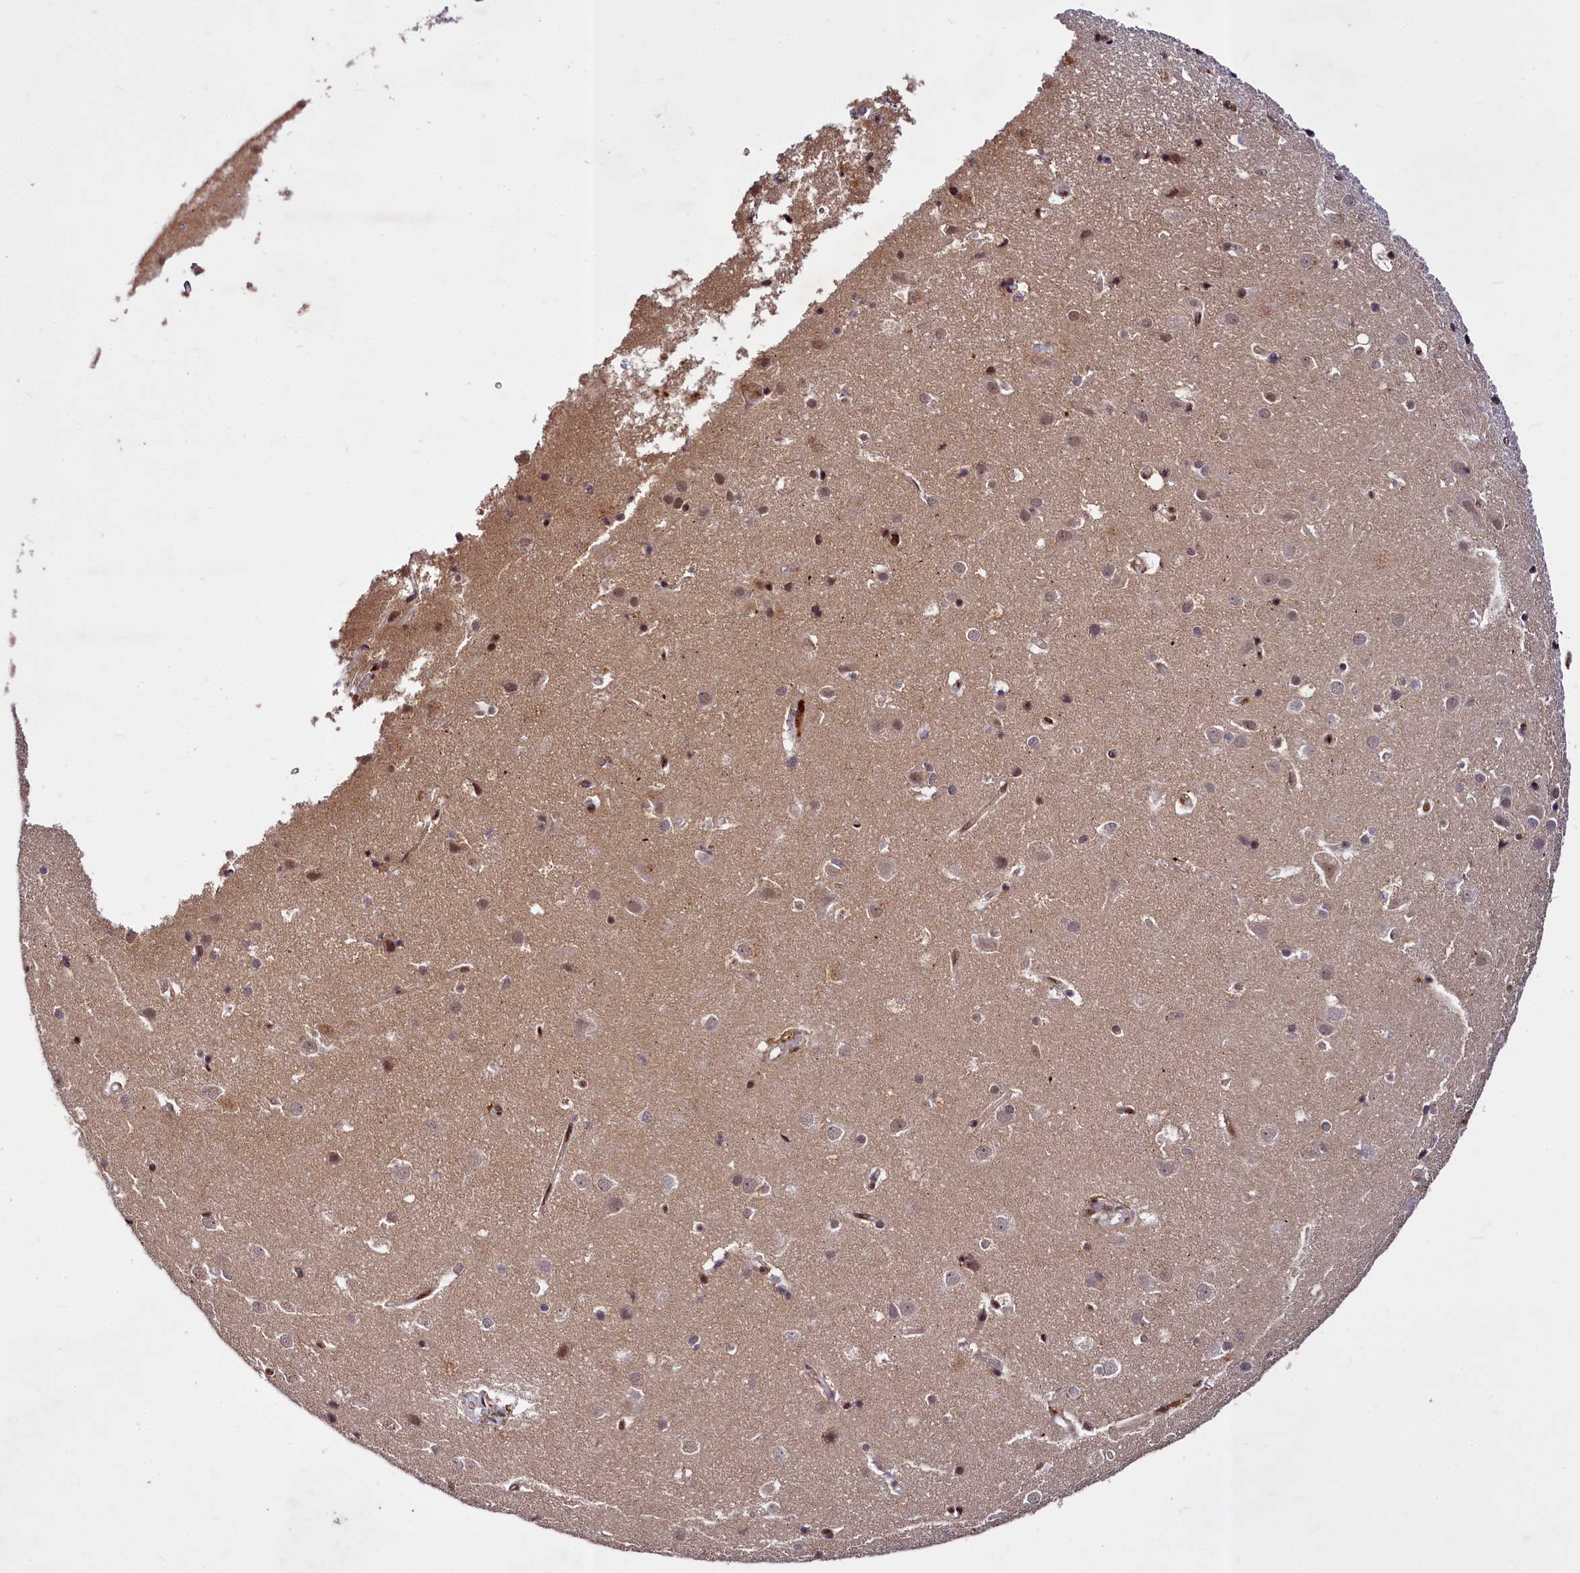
{"staining": {"intensity": "moderate", "quantity": ">75%", "location": "nuclear"}, "tissue": "cerebral cortex", "cell_type": "Endothelial cells", "image_type": "normal", "snomed": [{"axis": "morphology", "description": "Normal tissue, NOS"}, {"axis": "topography", "description": "Cerebral cortex"}], "caption": "Cerebral cortex stained with immunohistochemistry displays moderate nuclear expression in approximately >75% of endothelial cells.", "gene": "MAML2", "patient": {"sex": "male", "age": 54}}